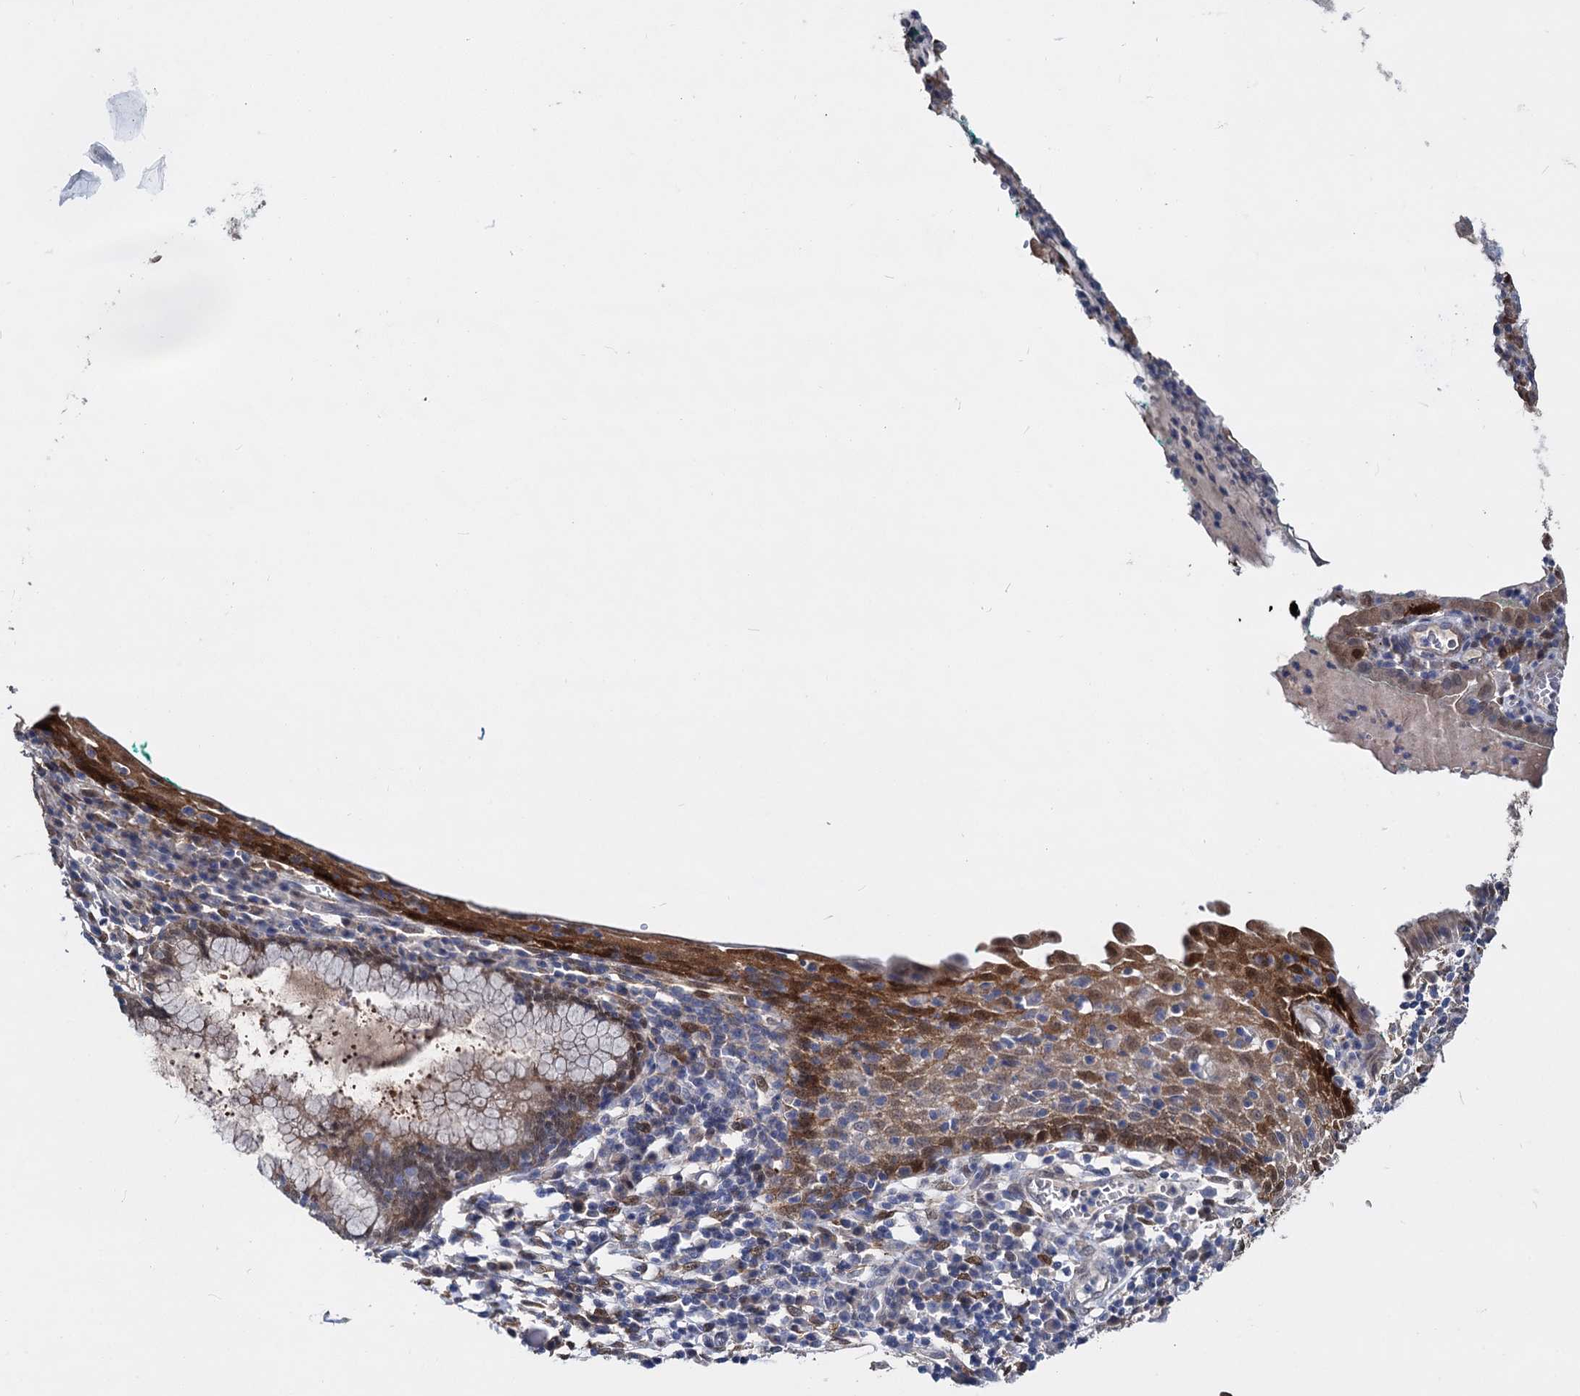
{"staining": {"intensity": "moderate", "quantity": "25%-75%", "location": "cytoplasmic/membranous"}, "tissue": "cervix", "cell_type": "Glandular cells", "image_type": "normal", "snomed": [{"axis": "morphology", "description": "Normal tissue, NOS"}, {"axis": "morphology", "description": "Adenocarcinoma, NOS"}, {"axis": "topography", "description": "Cervix"}], "caption": "Protein analysis of unremarkable cervix exhibits moderate cytoplasmic/membranous staining in approximately 25%-75% of glandular cells. (brown staining indicates protein expression, while blue staining denotes nuclei).", "gene": "GSTM3", "patient": {"sex": "female", "age": 29}}